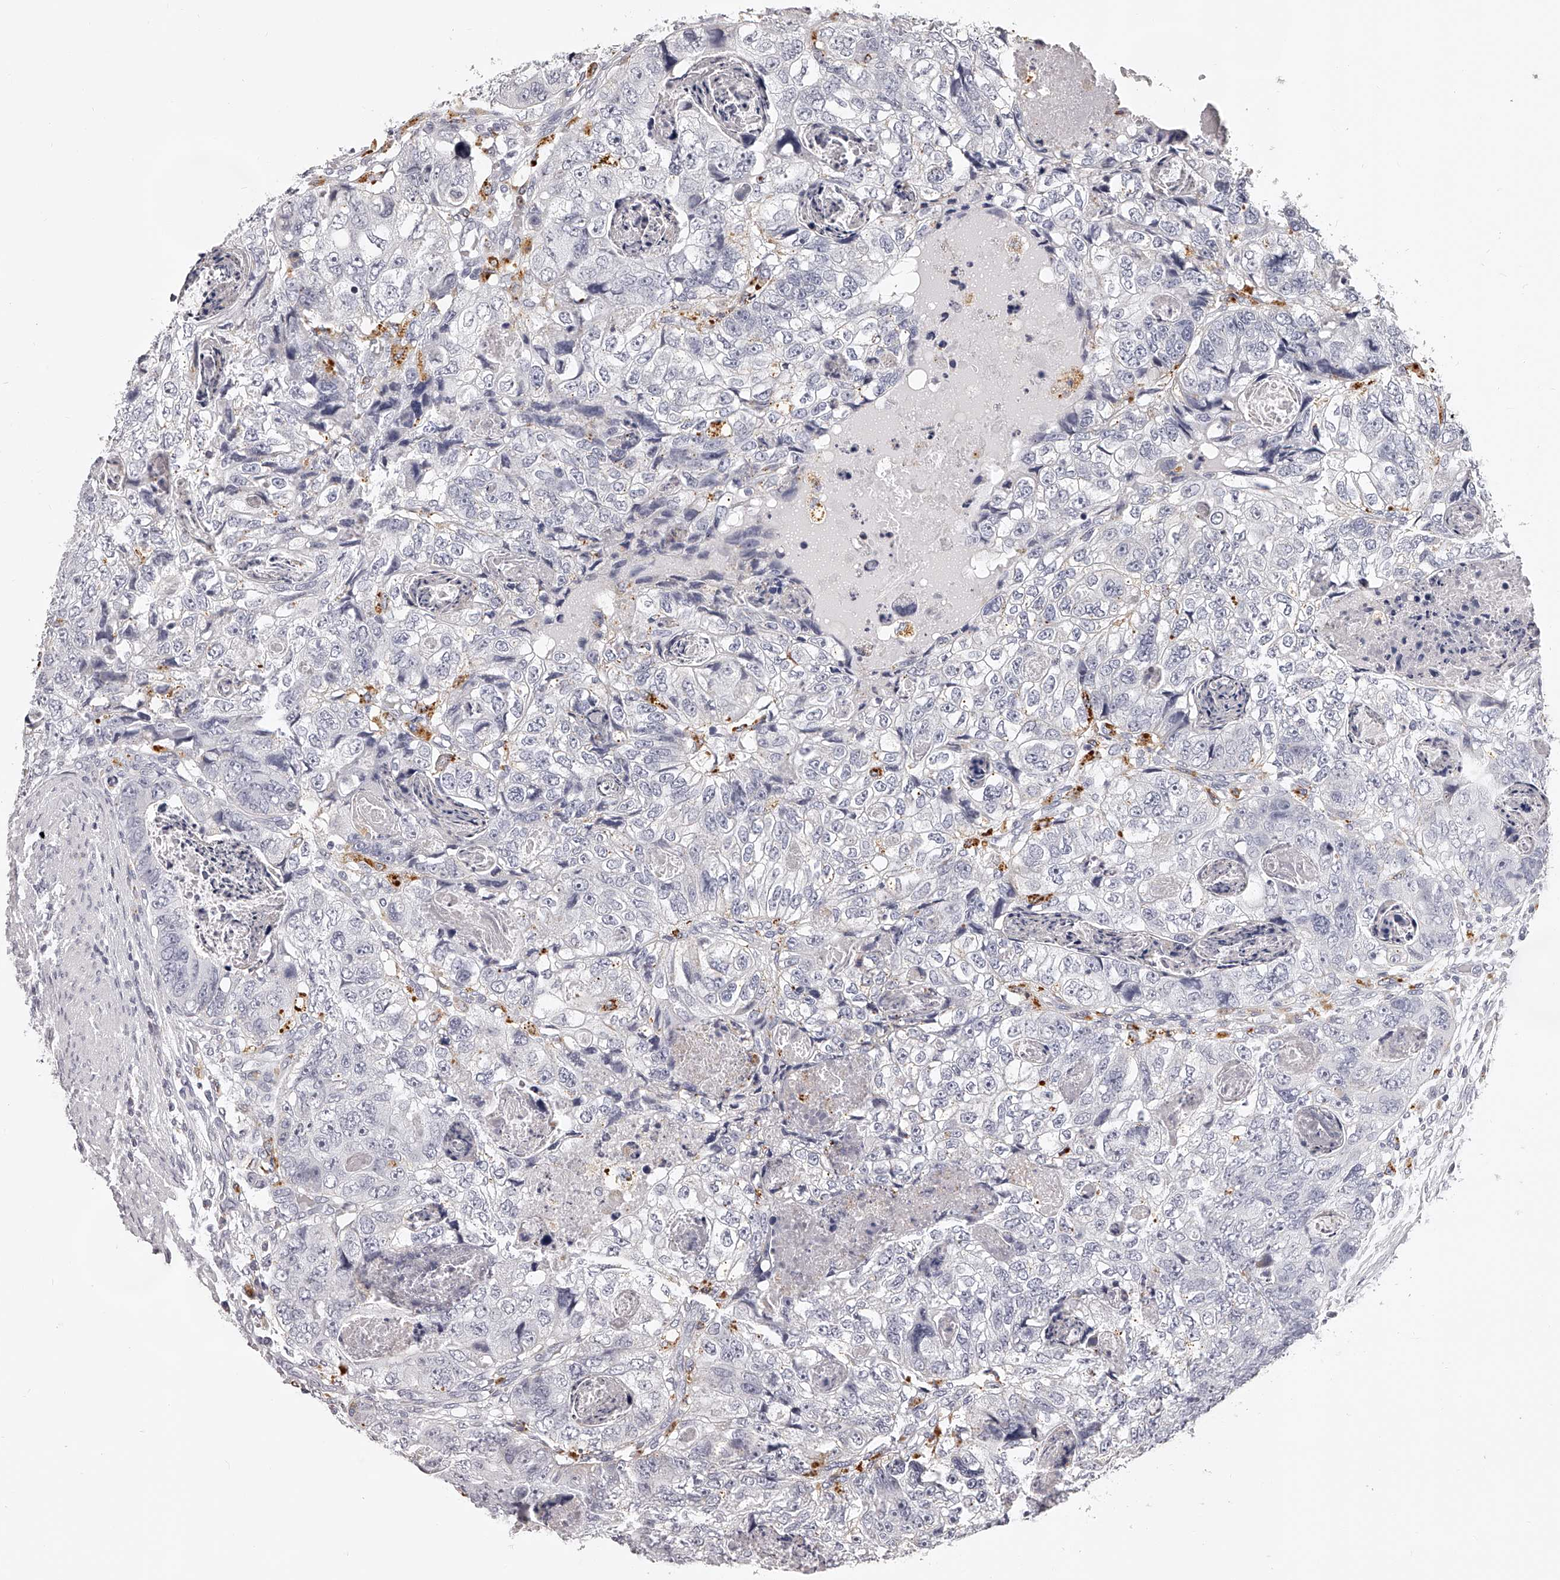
{"staining": {"intensity": "negative", "quantity": "none", "location": "none"}, "tissue": "colorectal cancer", "cell_type": "Tumor cells", "image_type": "cancer", "snomed": [{"axis": "morphology", "description": "Adenocarcinoma, NOS"}, {"axis": "topography", "description": "Rectum"}], "caption": "Tumor cells show no significant positivity in colorectal cancer (adenocarcinoma).", "gene": "DMRT1", "patient": {"sex": "male", "age": 59}}